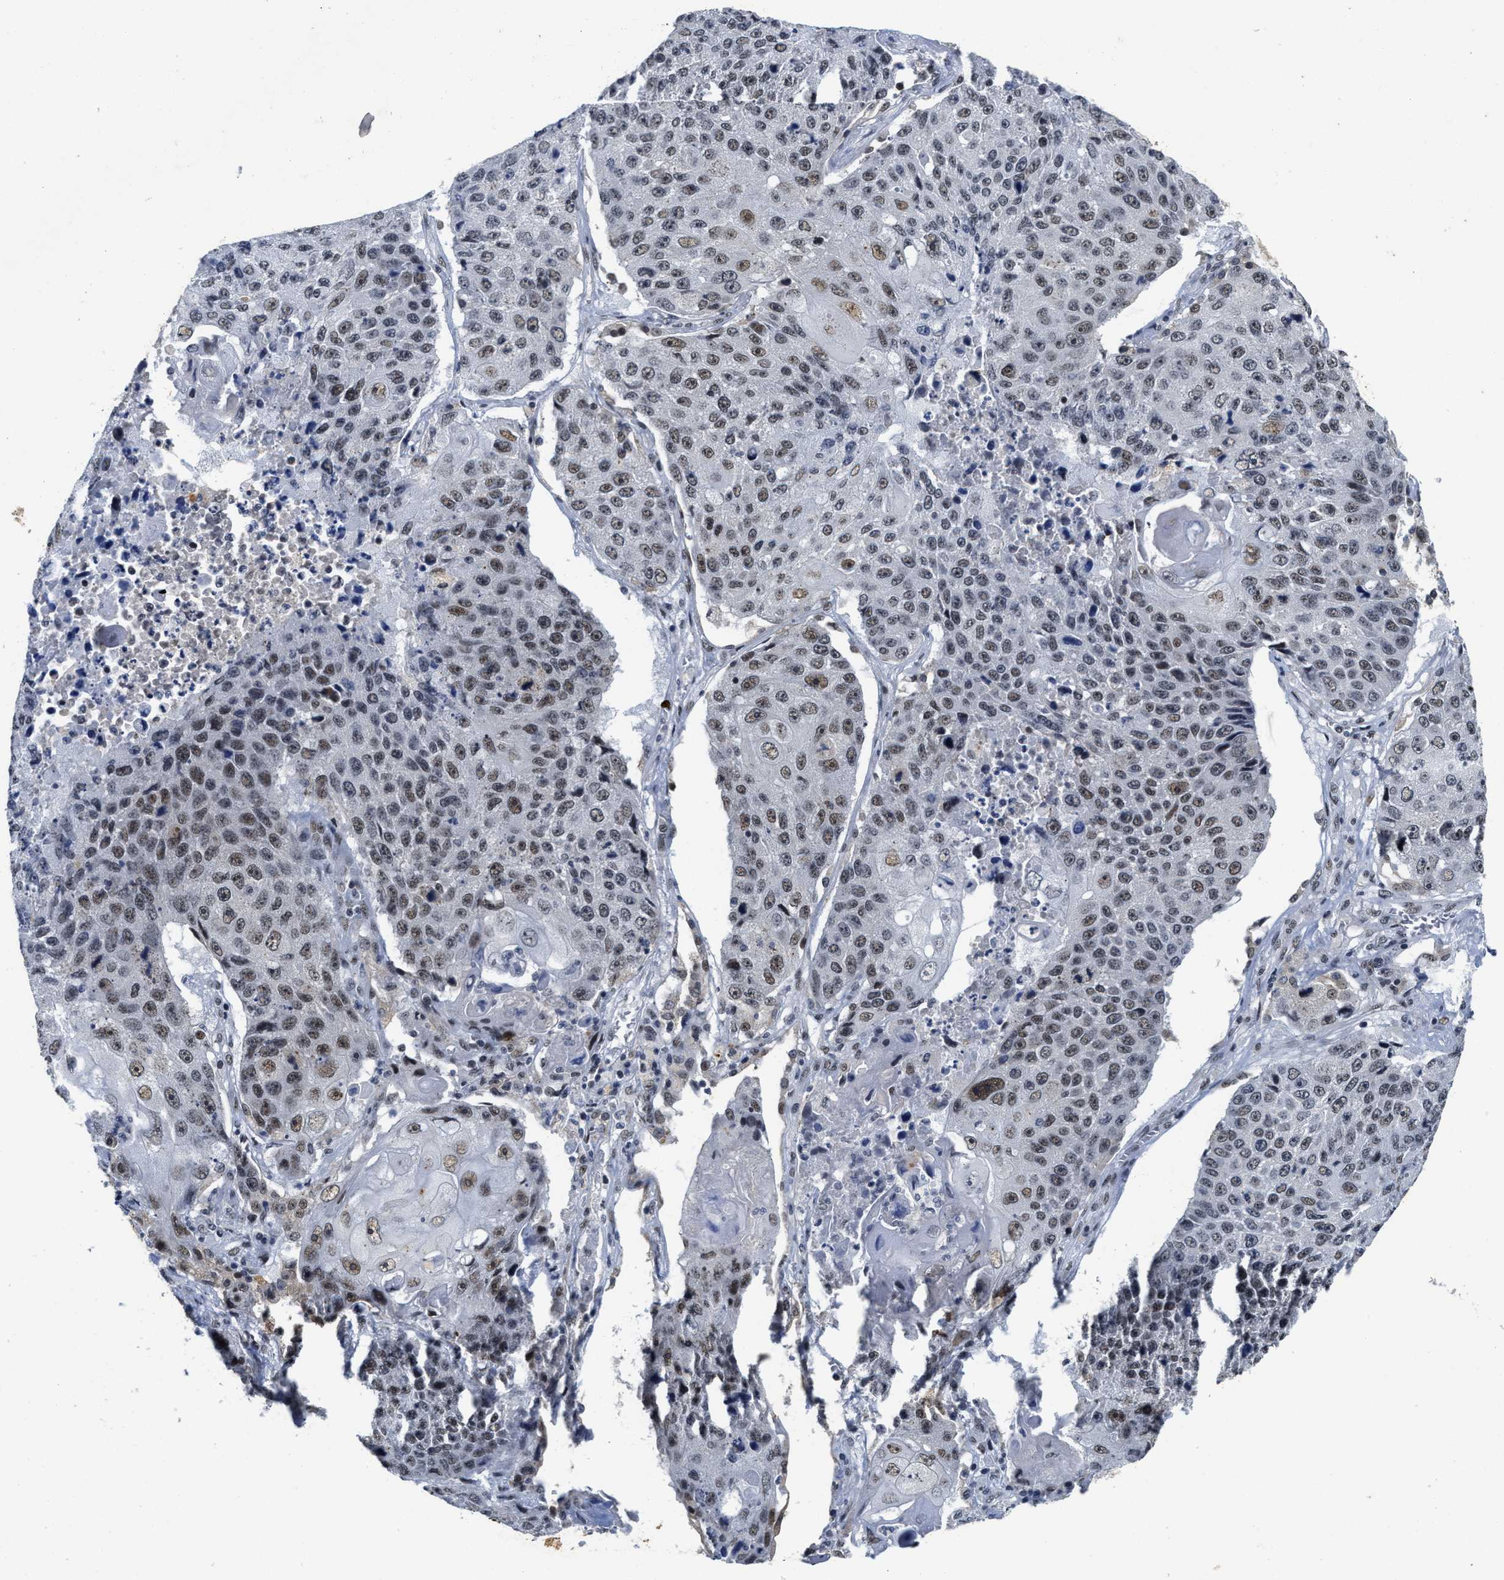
{"staining": {"intensity": "moderate", "quantity": ">75%", "location": "nuclear"}, "tissue": "lung cancer", "cell_type": "Tumor cells", "image_type": "cancer", "snomed": [{"axis": "morphology", "description": "Squamous cell carcinoma, NOS"}, {"axis": "topography", "description": "Lung"}], "caption": "Lung cancer (squamous cell carcinoma) stained with a protein marker displays moderate staining in tumor cells.", "gene": "INIP", "patient": {"sex": "male", "age": 61}}